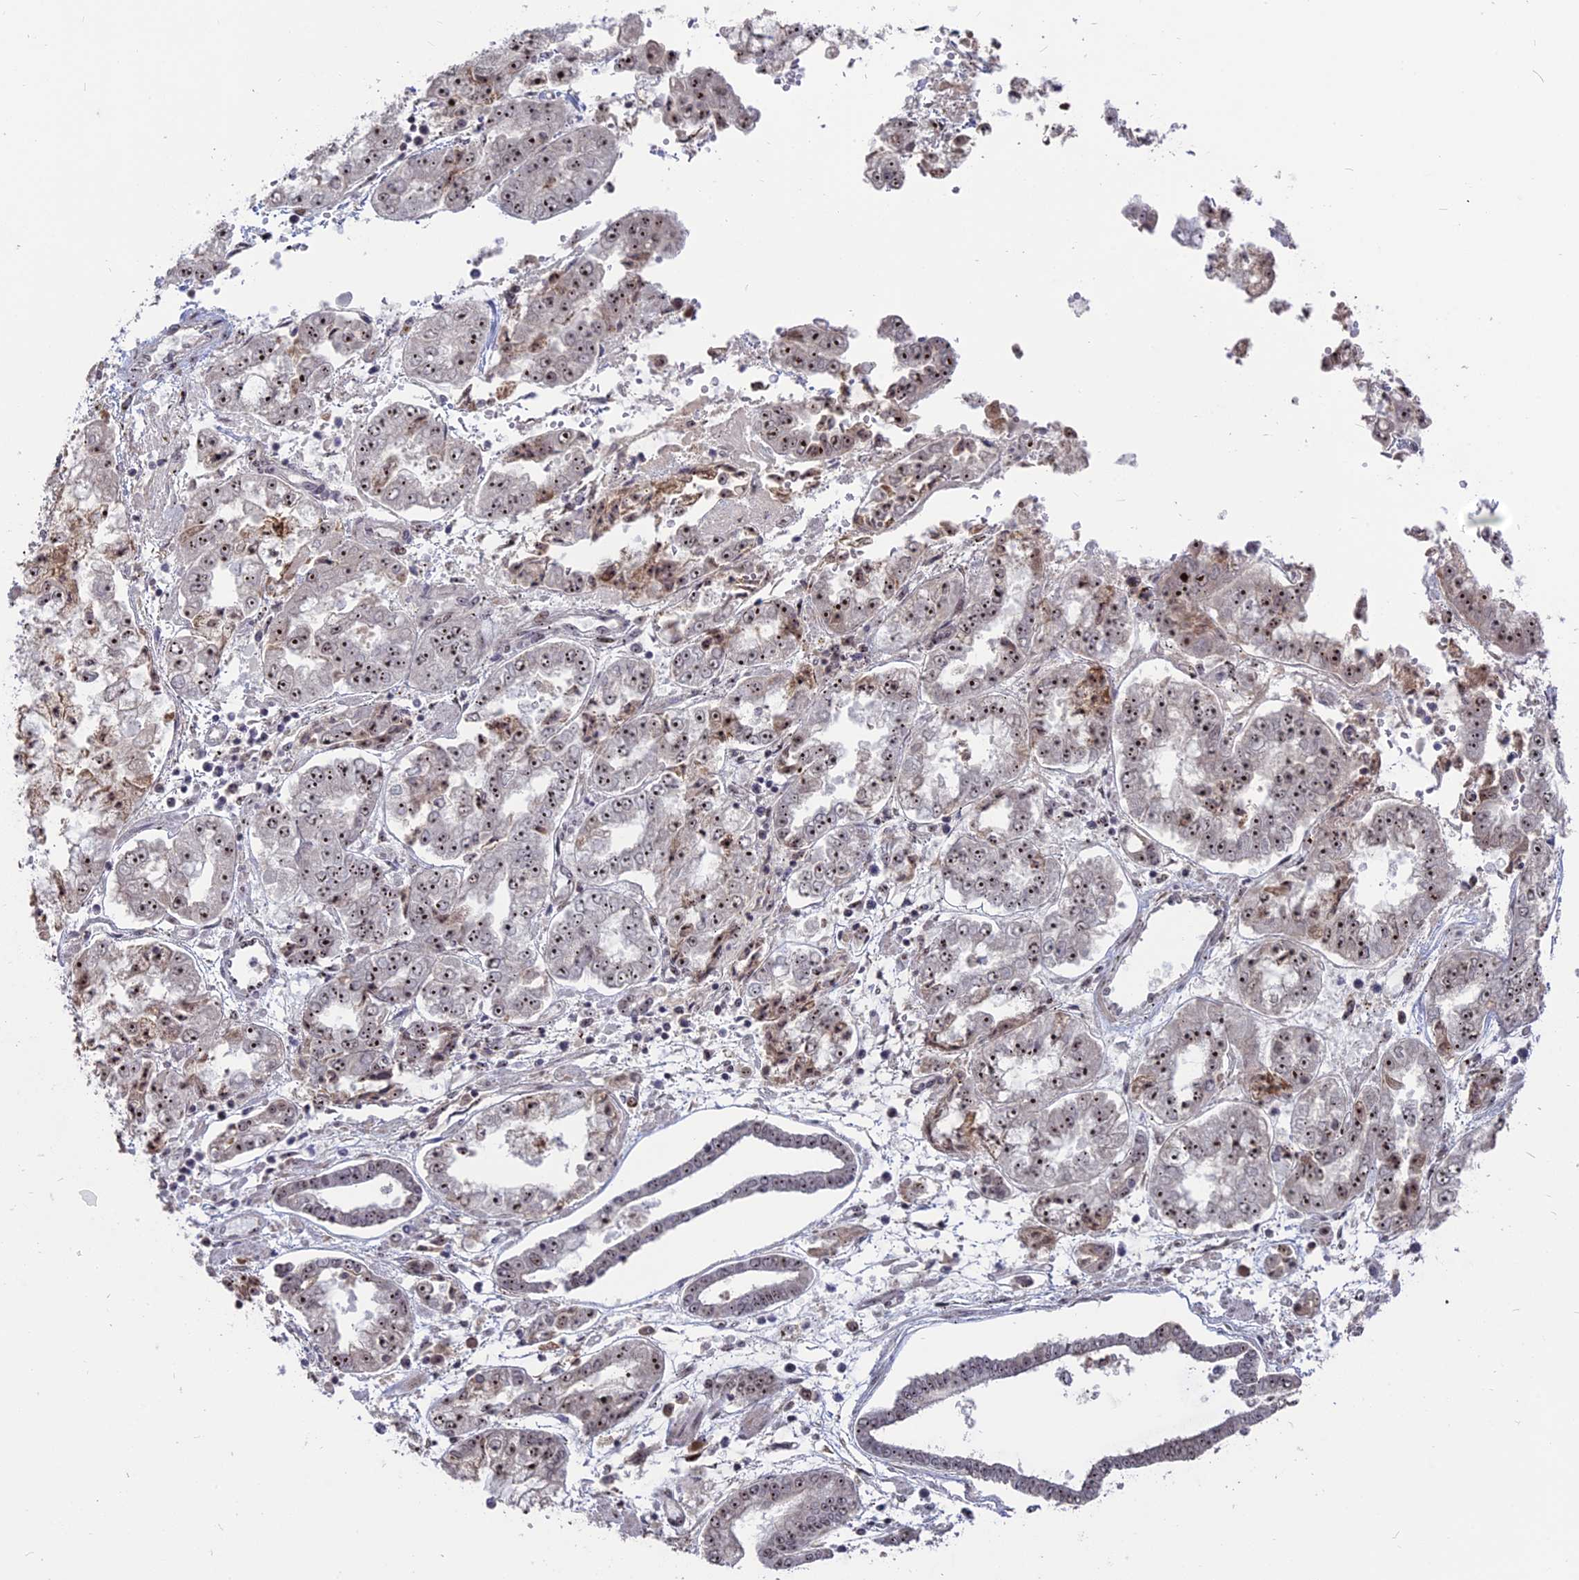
{"staining": {"intensity": "strong", "quantity": ">75%", "location": "nuclear"}, "tissue": "stomach cancer", "cell_type": "Tumor cells", "image_type": "cancer", "snomed": [{"axis": "morphology", "description": "Adenocarcinoma, NOS"}, {"axis": "topography", "description": "Stomach"}], "caption": "Immunohistochemical staining of stomach adenocarcinoma displays high levels of strong nuclear staining in about >75% of tumor cells.", "gene": "FAM131A", "patient": {"sex": "male", "age": 76}}